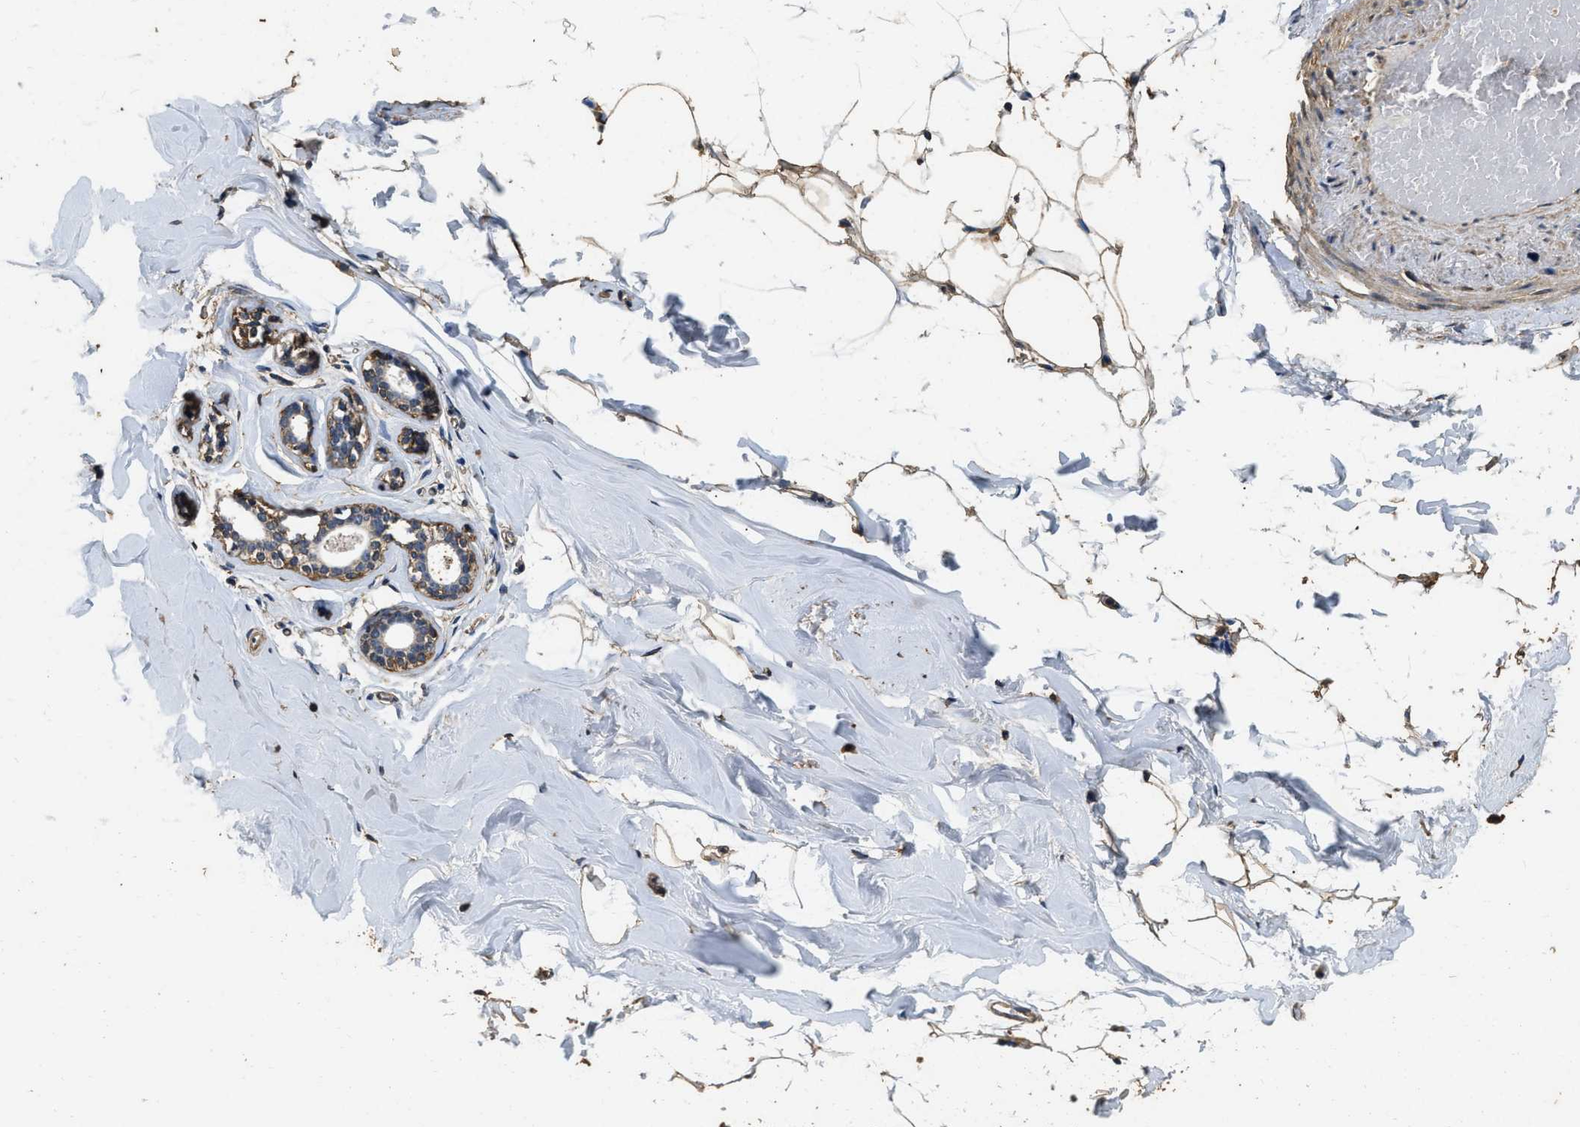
{"staining": {"intensity": "moderate", "quantity": ">75%", "location": "cytoplasmic/membranous"}, "tissue": "adipose tissue", "cell_type": "Adipocytes", "image_type": "normal", "snomed": [{"axis": "morphology", "description": "Normal tissue, NOS"}, {"axis": "topography", "description": "Breast"}, {"axis": "topography", "description": "Soft tissue"}], "caption": "Immunohistochemical staining of unremarkable adipose tissue exhibits medium levels of moderate cytoplasmic/membranous expression in about >75% of adipocytes.", "gene": "MIB1", "patient": {"sex": "female", "age": 75}}